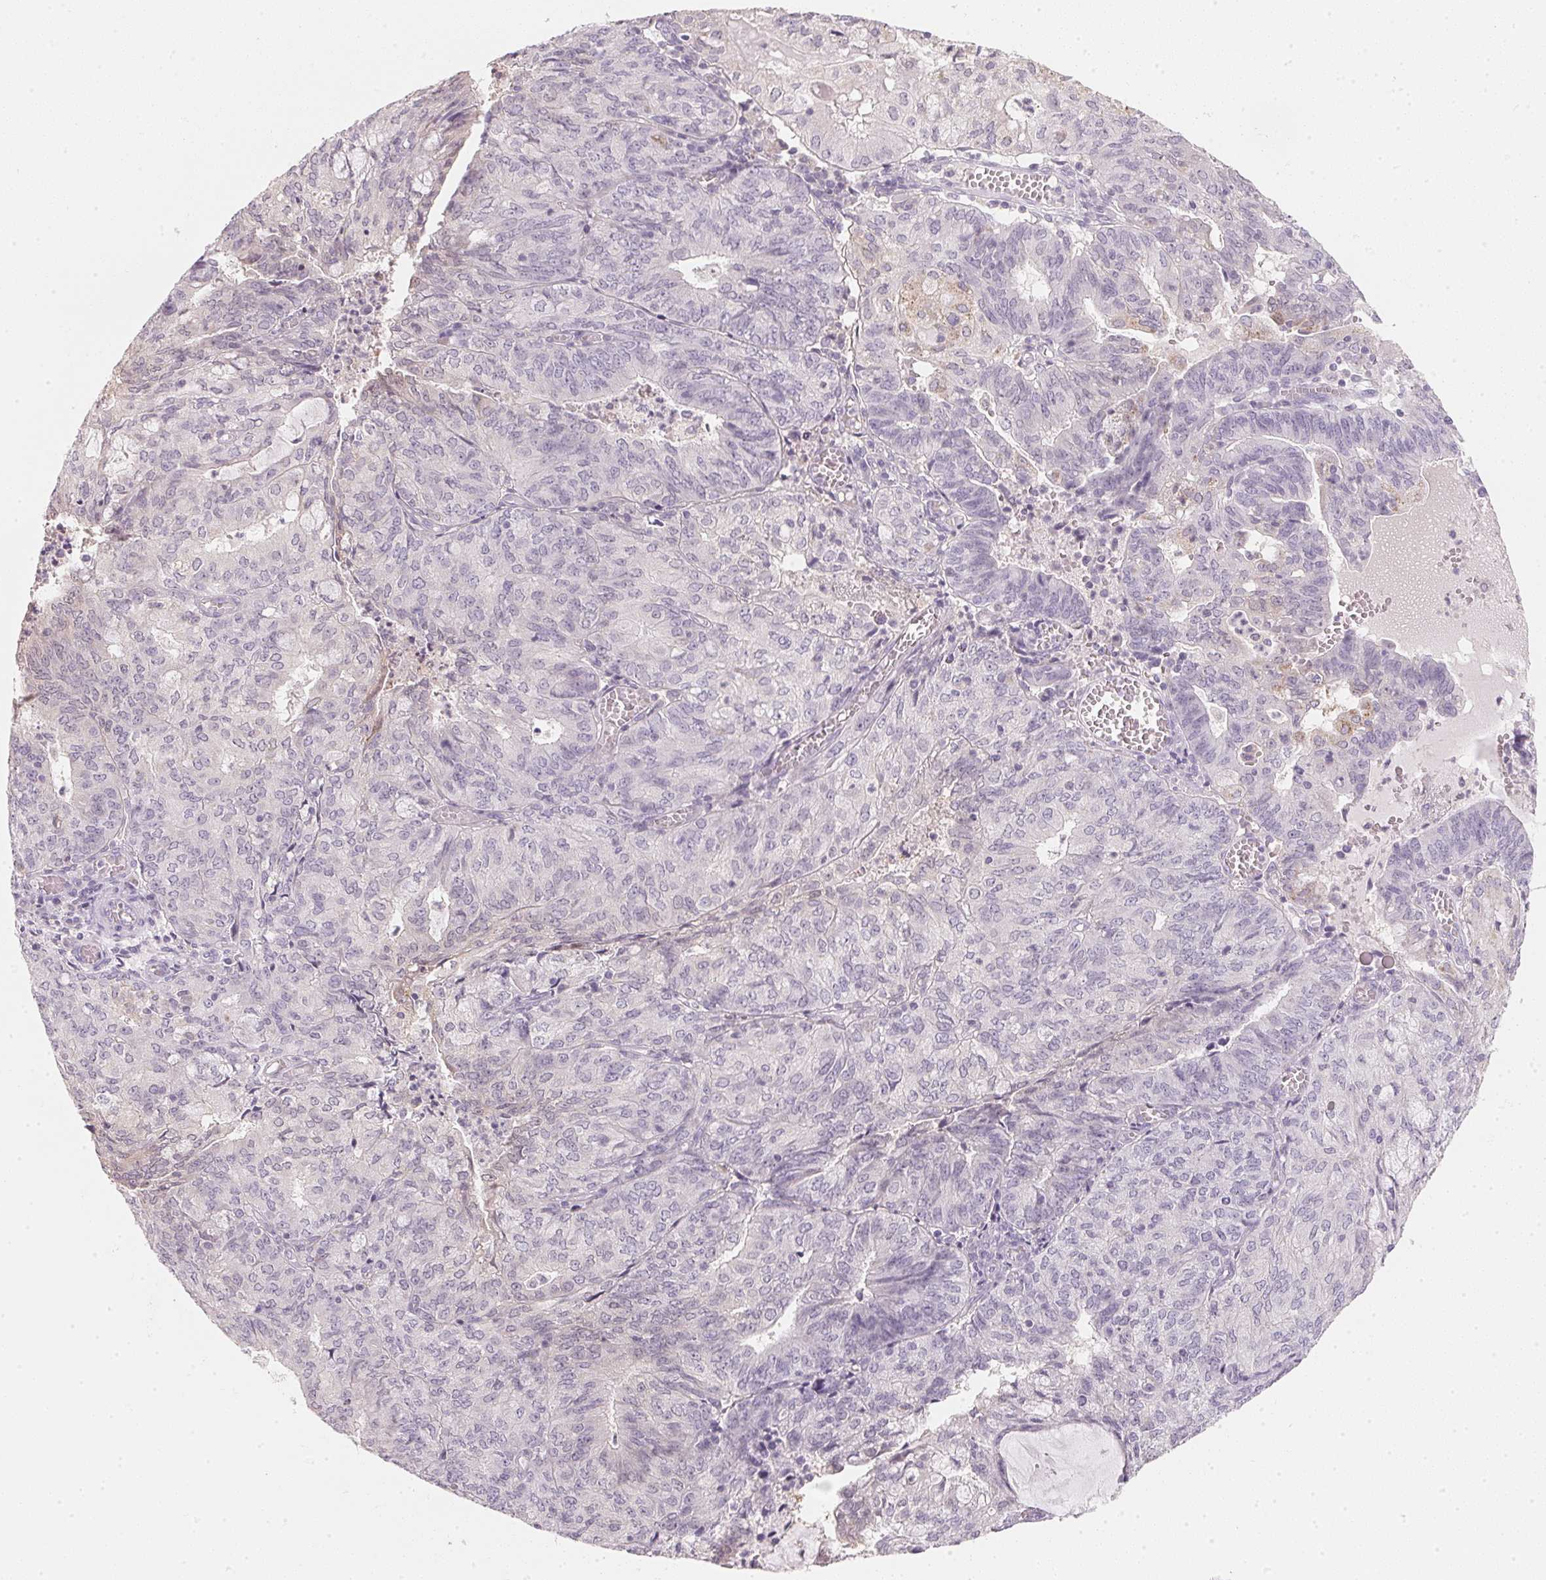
{"staining": {"intensity": "negative", "quantity": "none", "location": "none"}, "tissue": "endometrial cancer", "cell_type": "Tumor cells", "image_type": "cancer", "snomed": [{"axis": "morphology", "description": "Adenocarcinoma, NOS"}, {"axis": "topography", "description": "Endometrium"}], "caption": "Immunohistochemistry histopathology image of adenocarcinoma (endometrial) stained for a protein (brown), which shows no staining in tumor cells. (DAB IHC visualized using brightfield microscopy, high magnification).", "gene": "CFAP276", "patient": {"sex": "female", "age": 82}}